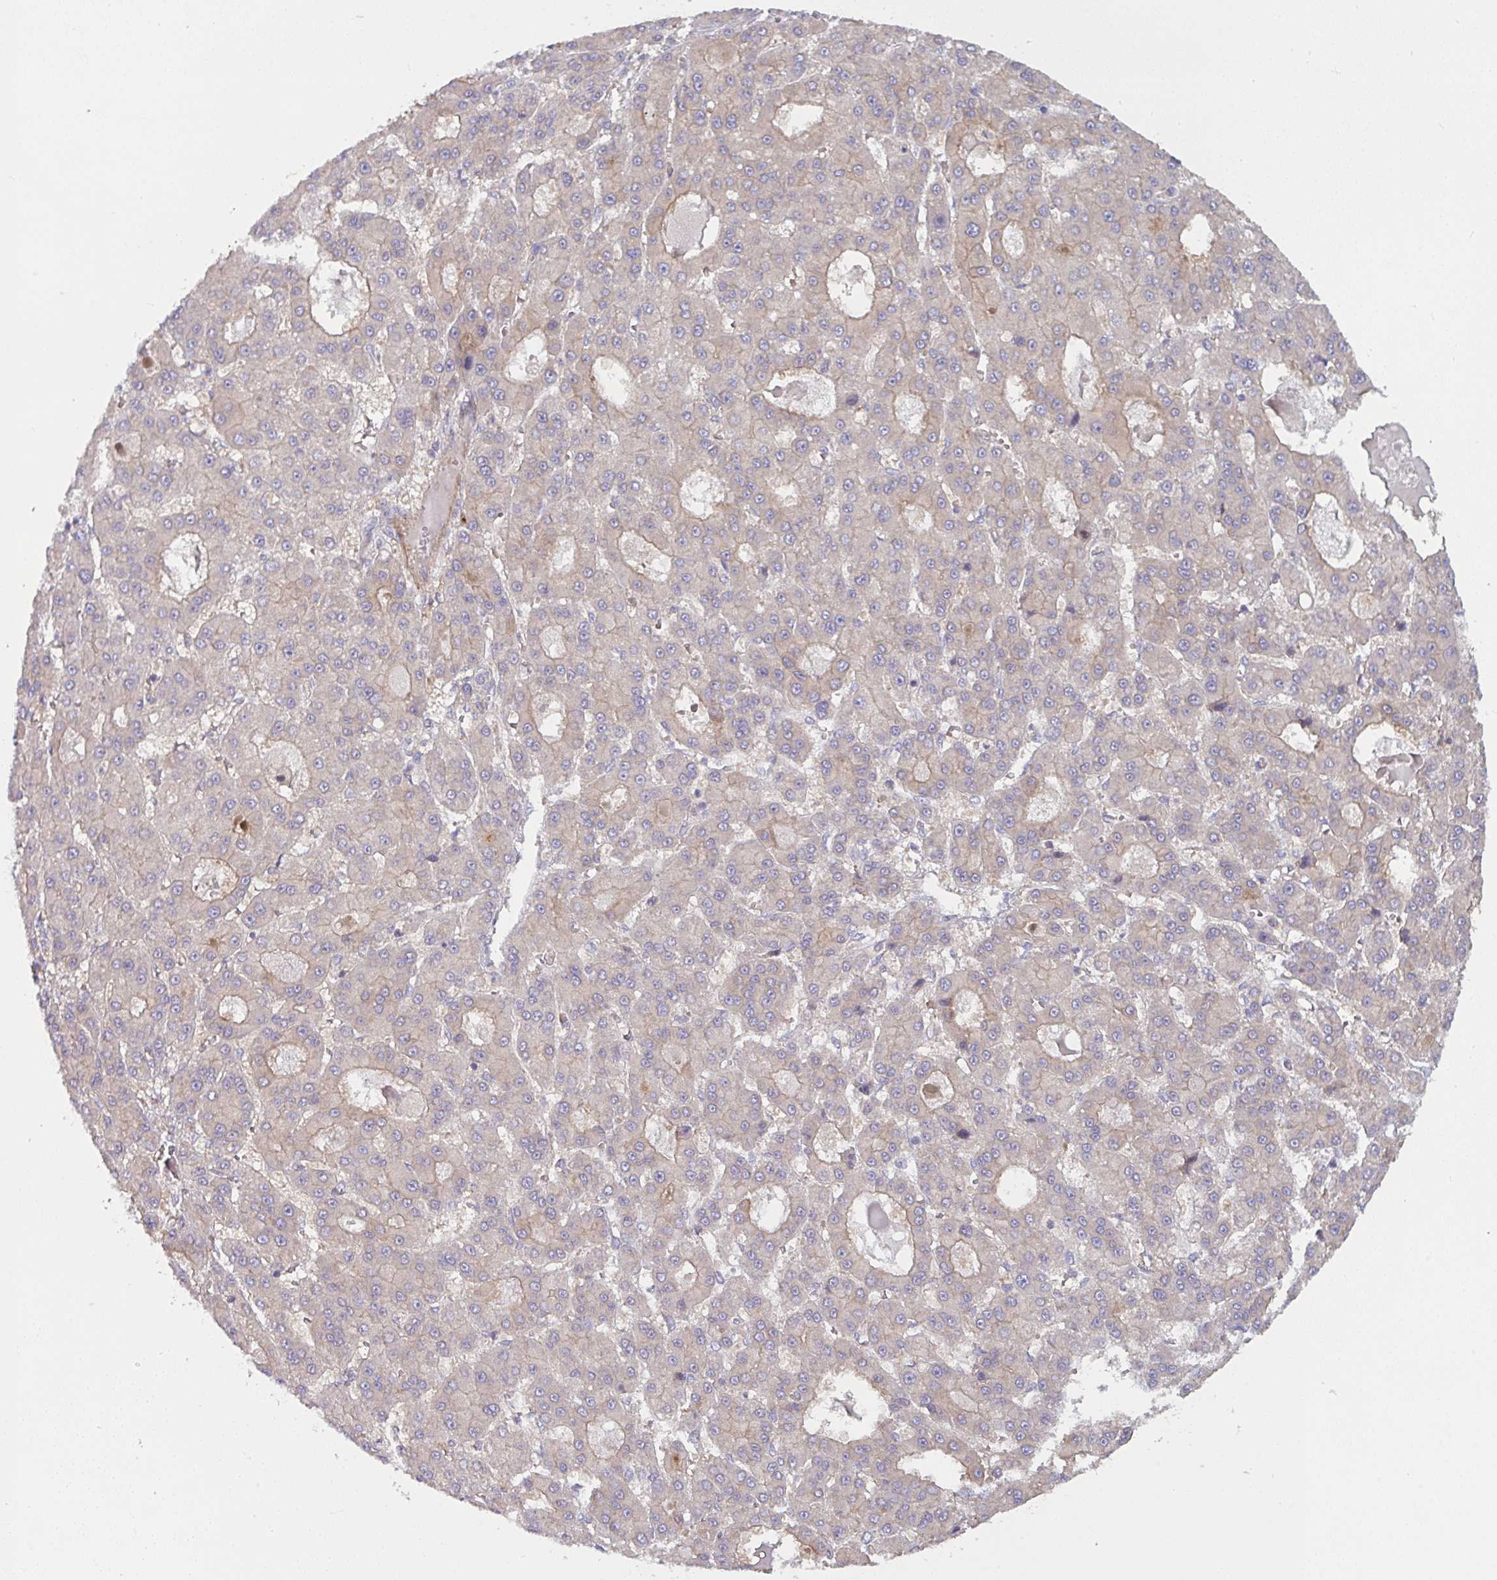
{"staining": {"intensity": "weak", "quantity": "<25%", "location": "cytoplasmic/membranous"}, "tissue": "liver cancer", "cell_type": "Tumor cells", "image_type": "cancer", "snomed": [{"axis": "morphology", "description": "Carcinoma, Hepatocellular, NOS"}, {"axis": "topography", "description": "Liver"}], "caption": "Tumor cells show no significant positivity in liver hepatocellular carcinoma. (DAB (3,3'-diaminobenzidine) IHC with hematoxylin counter stain).", "gene": "TANK", "patient": {"sex": "male", "age": 70}}